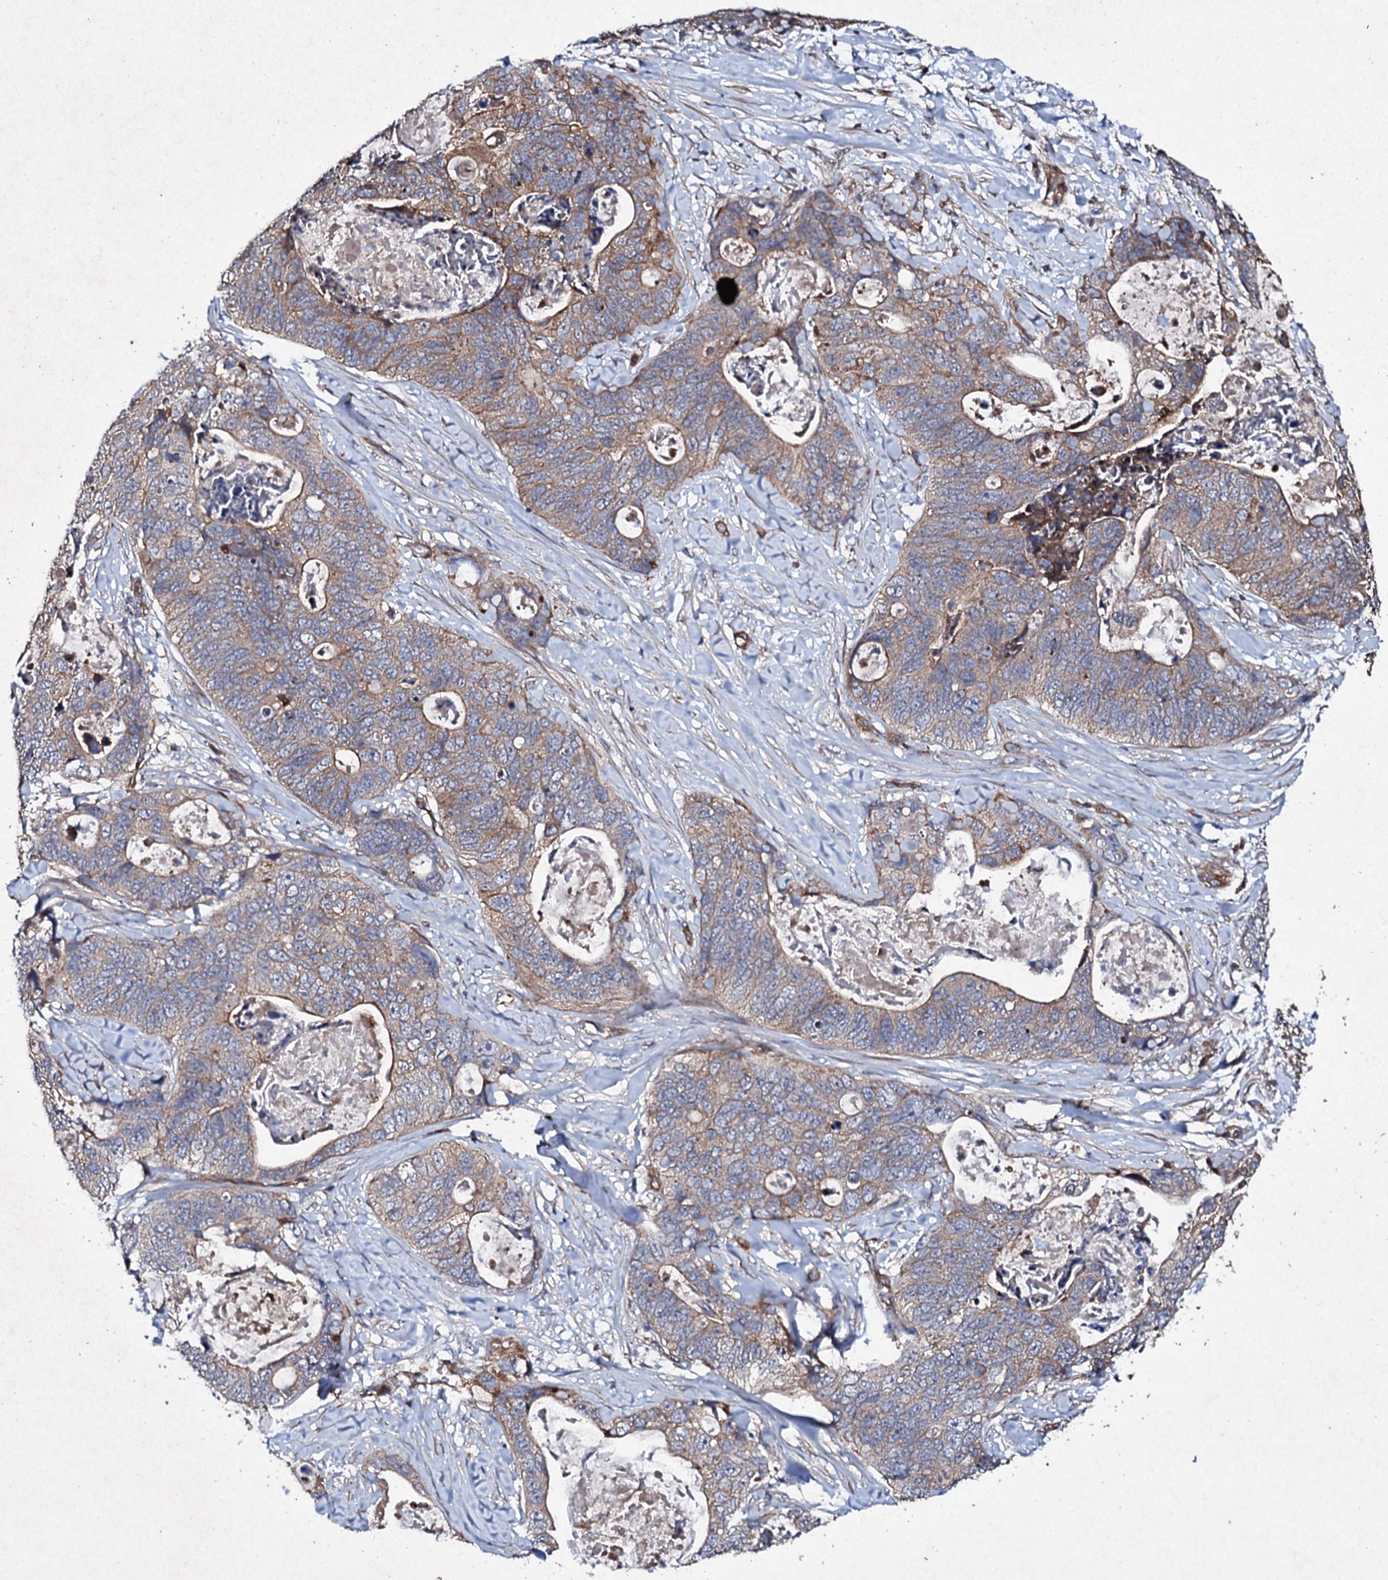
{"staining": {"intensity": "weak", "quantity": ">75%", "location": "cytoplasmic/membranous"}, "tissue": "stomach cancer", "cell_type": "Tumor cells", "image_type": "cancer", "snomed": [{"axis": "morphology", "description": "Adenocarcinoma, NOS"}, {"axis": "topography", "description": "Stomach"}], "caption": "A brown stain shows weak cytoplasmic/membranous staining of a protein in human stomach cancer tumor cells.", "gene": "MOCOS", "patient": {"sex": "female", "age": 89}}